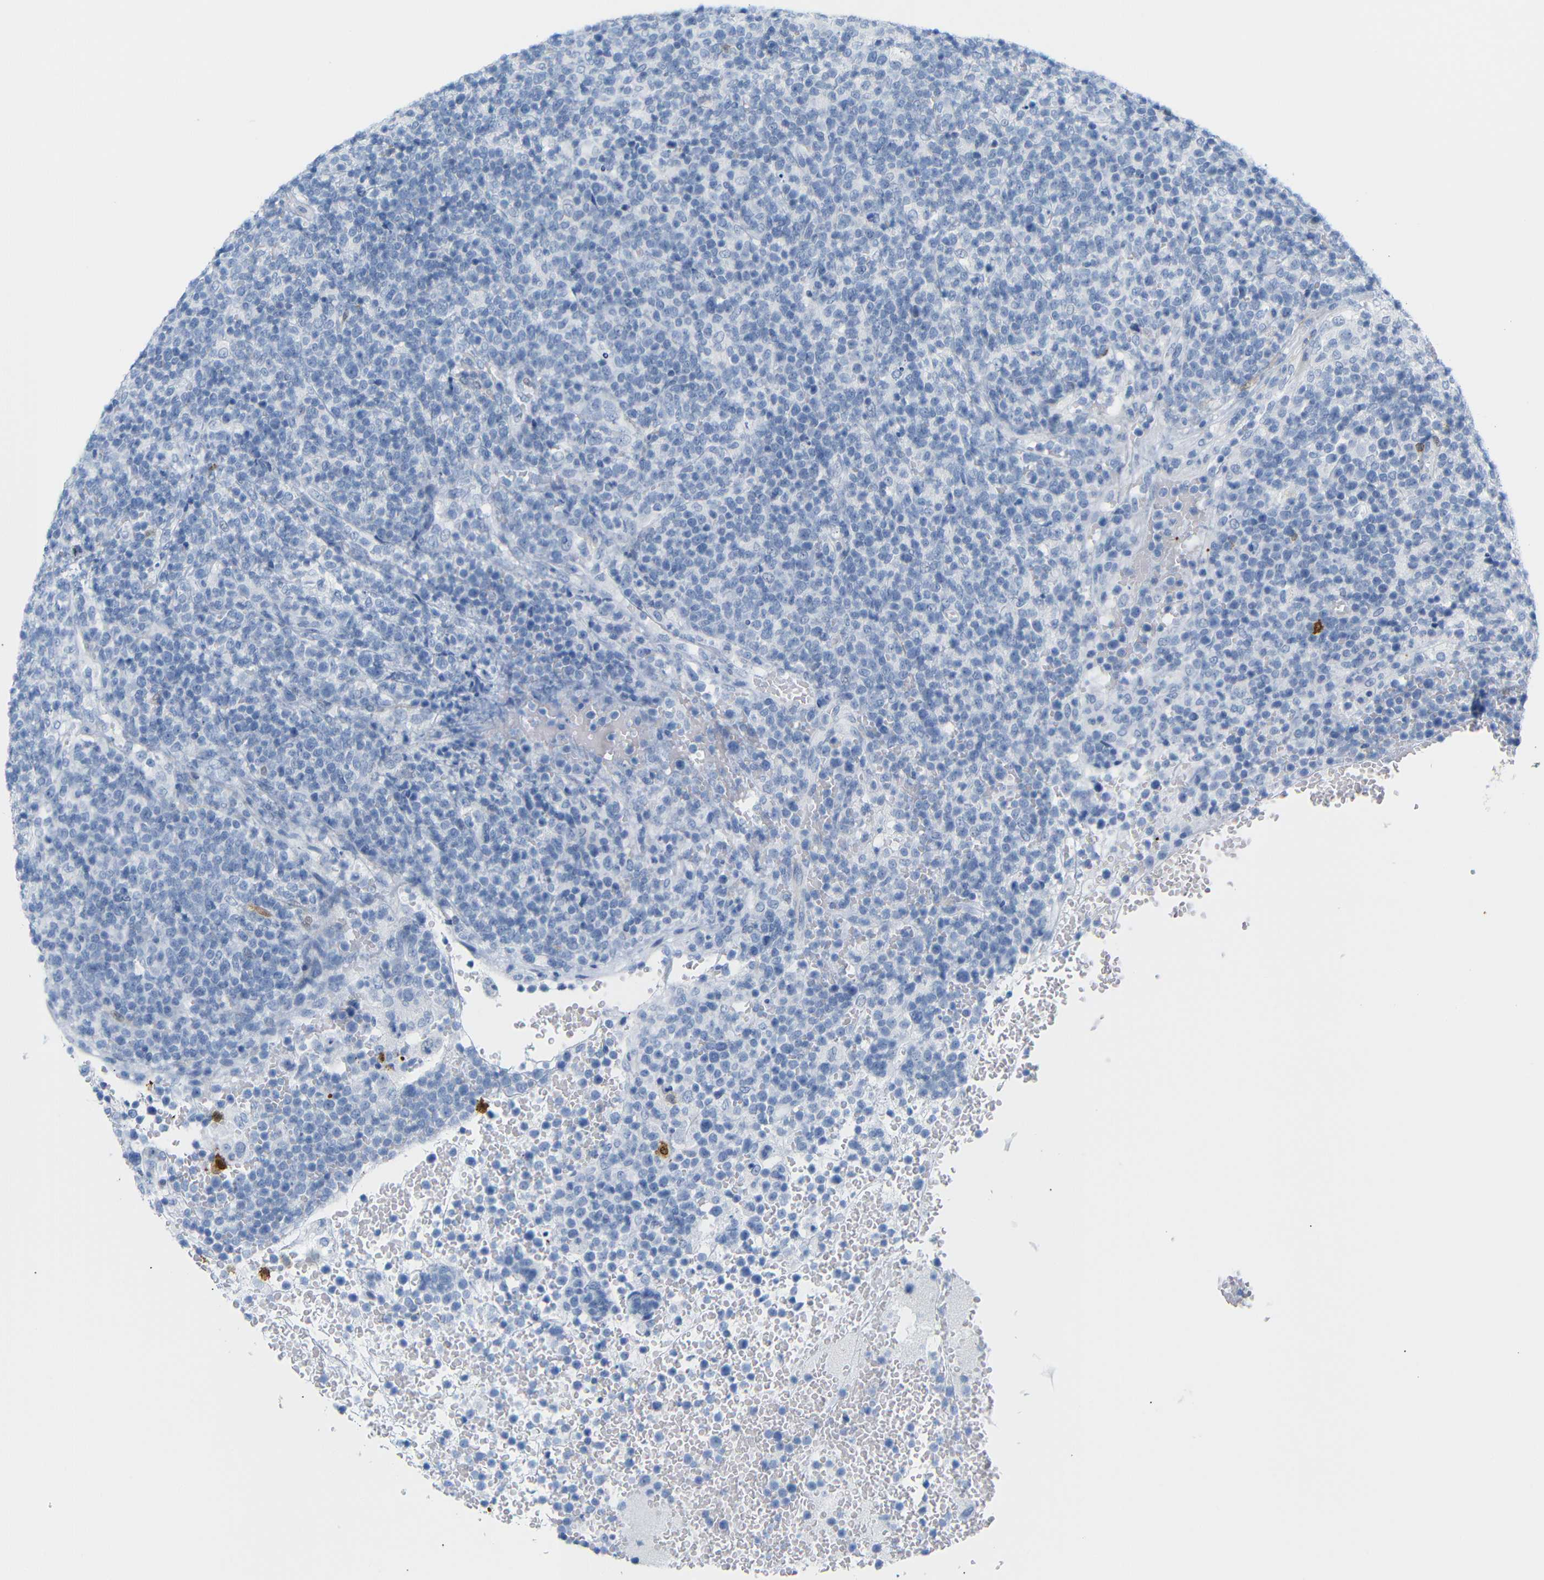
{"staining": {"intensity": "negative", "quantity": "none", "location": "none"}, "tissue": "lymphoma", "cell_type": "Tumor cells", "image_type": "cancer", "snomed": [{"axis": "morphology", "description": "Malignant lymphoma, non-Hodgkin's type, High grade"}, {"axis": "topography", "description": "Lymph node"}], "caption": "Photomicrograph shows no protein staining in tumor cells of malignant lymphoma, non-Hodgkin's type (high-grade) tissue. (DAB (3,3'-diaminobenzidine) immunohistochemistry (IHC) with hematoxylin counter stain).", "gene": "MT1A", "patient": {"sex": "male", "age": 61}}